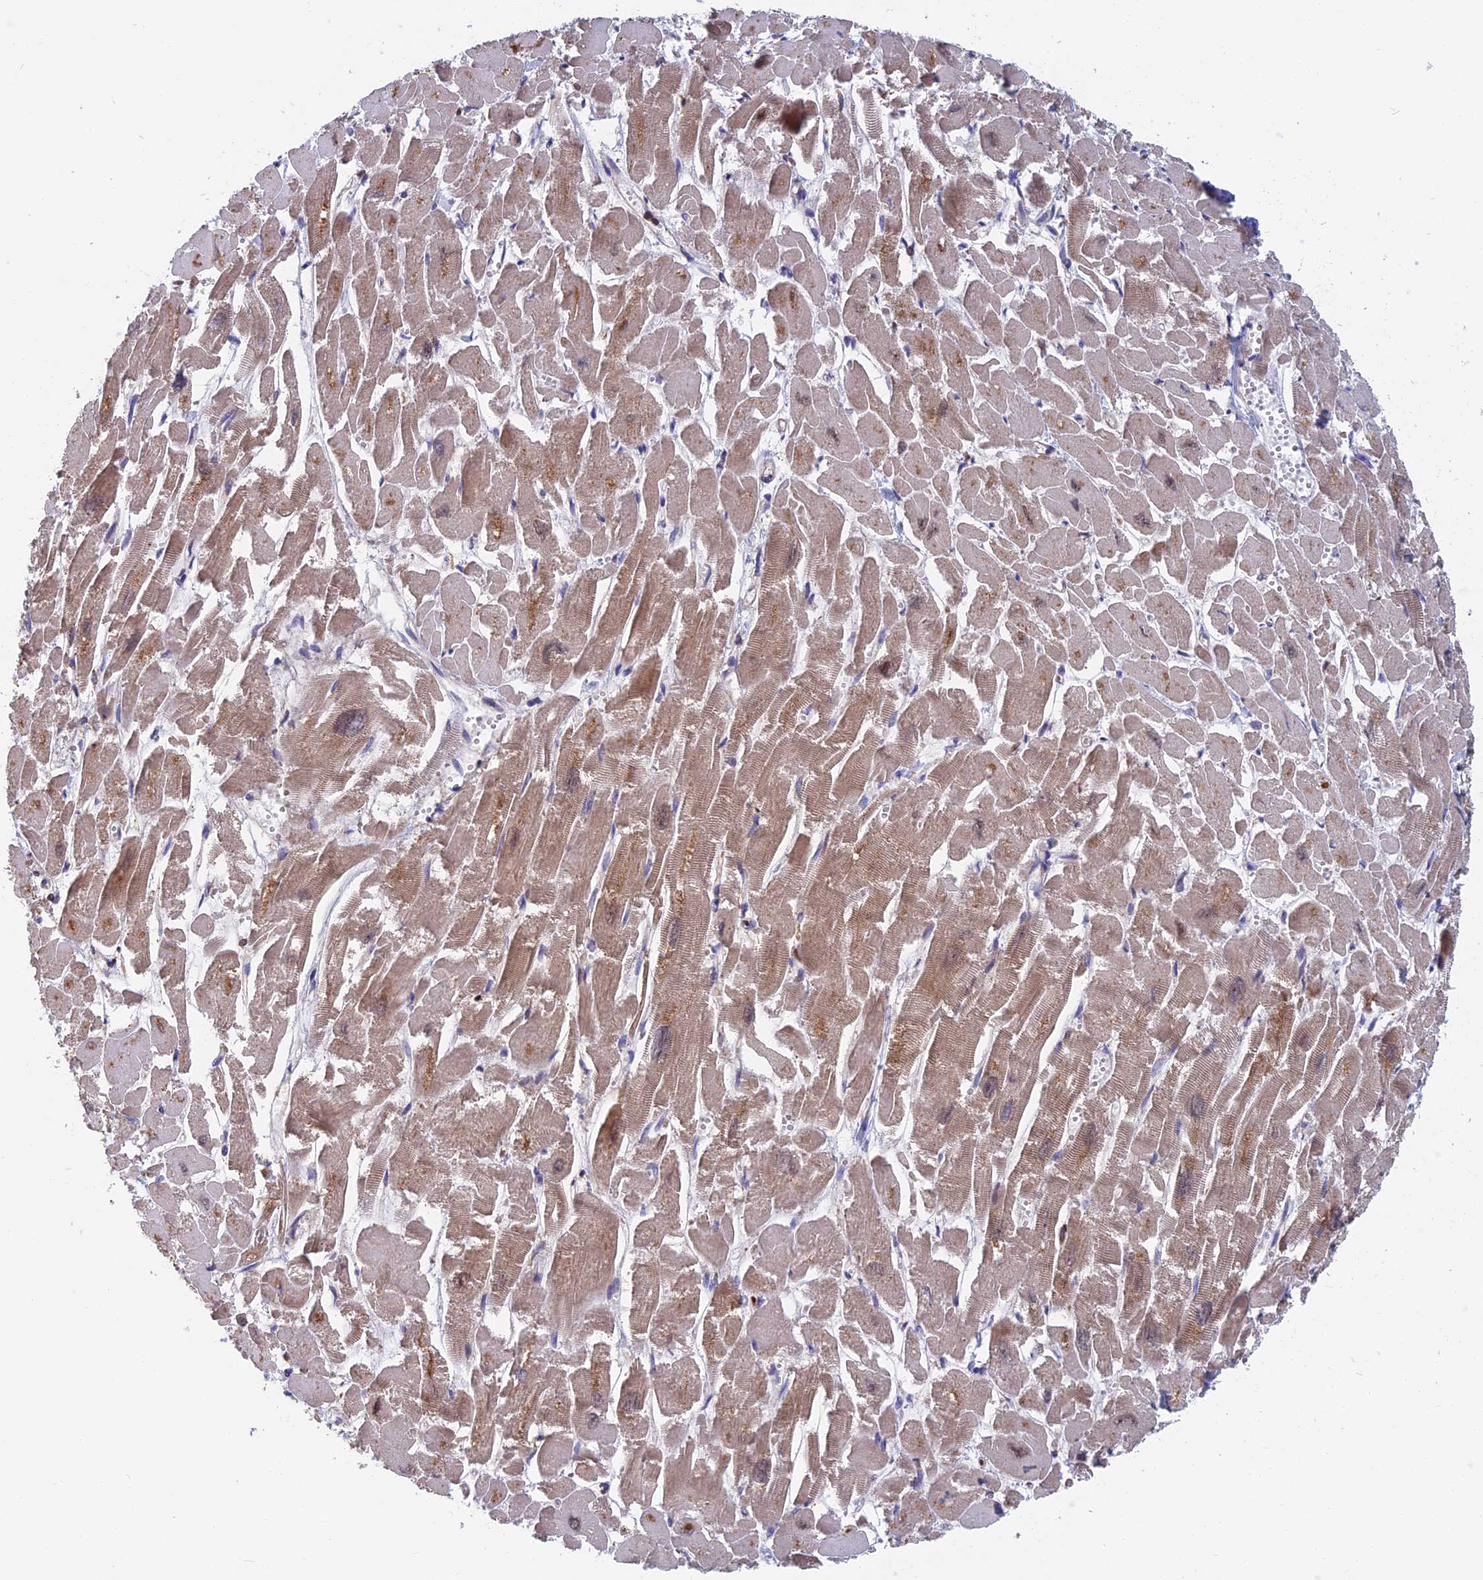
{"staining": {"intensity": "moderate", "quantity": ">75%", "location": "cytoplasmic/membranous,nuclear"}, "tissue": "heart muscle", "cell_type": "Cardiomyocytes", "image_type": "normal", "snomed": [{"axis": "morphology", "description": "Normal tissue, NOS"}, {"axis": "topography", "description": "Heart"}], "caption": "This photomicrograph displays immunohistochemistry staining of benign human heart muscle, with medium moderate cytoplasmic/membranous,nuclear staining in about >75% of cardiomyocytes.", "gene": "HSD17B8", "patient": {"sex": "male", "age": 54}}